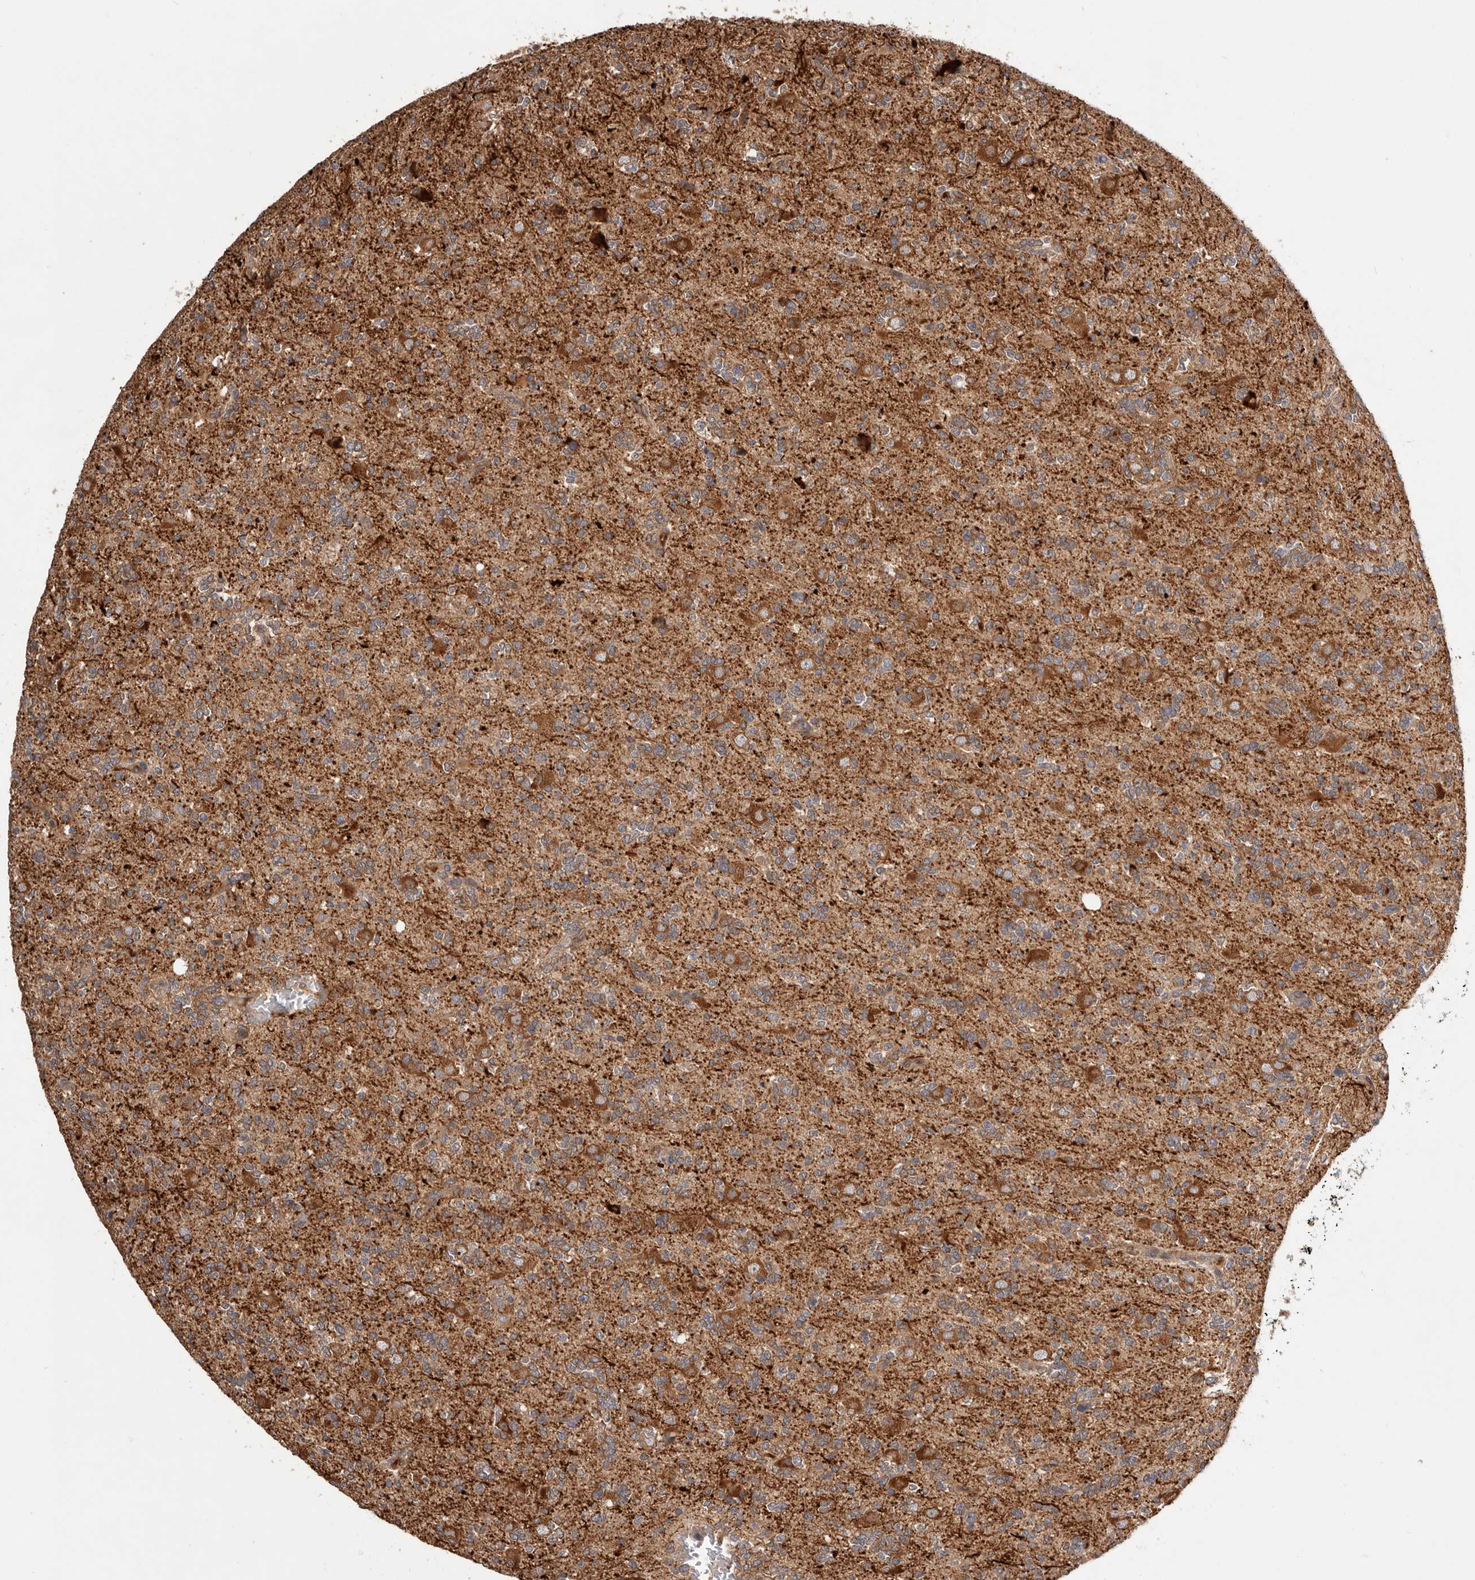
{"staining": {"intensity": "moderate", "quantity": ">75%", "location": "cytoplasmic/membranous"}, "tissue": "glioma", "cell_type": "Tumor cells", "image_type": "cancer", "snomed": [{"axis": "morphology", "description": "Glioma, malignant, High grade"}, {"axis": "topography", "description": "Brain"}], "caption": "Immunohistochemistry (IHC) photomicrograph of human high-grade glioma (malignant) stained for a protein (brown), which exhibits medium levels of moderate cytoplasmic/membranous staining in approximately >75% of tumor cells.", "gene": "DOP1A", "patient": {"sex": "female", "age": 62}}